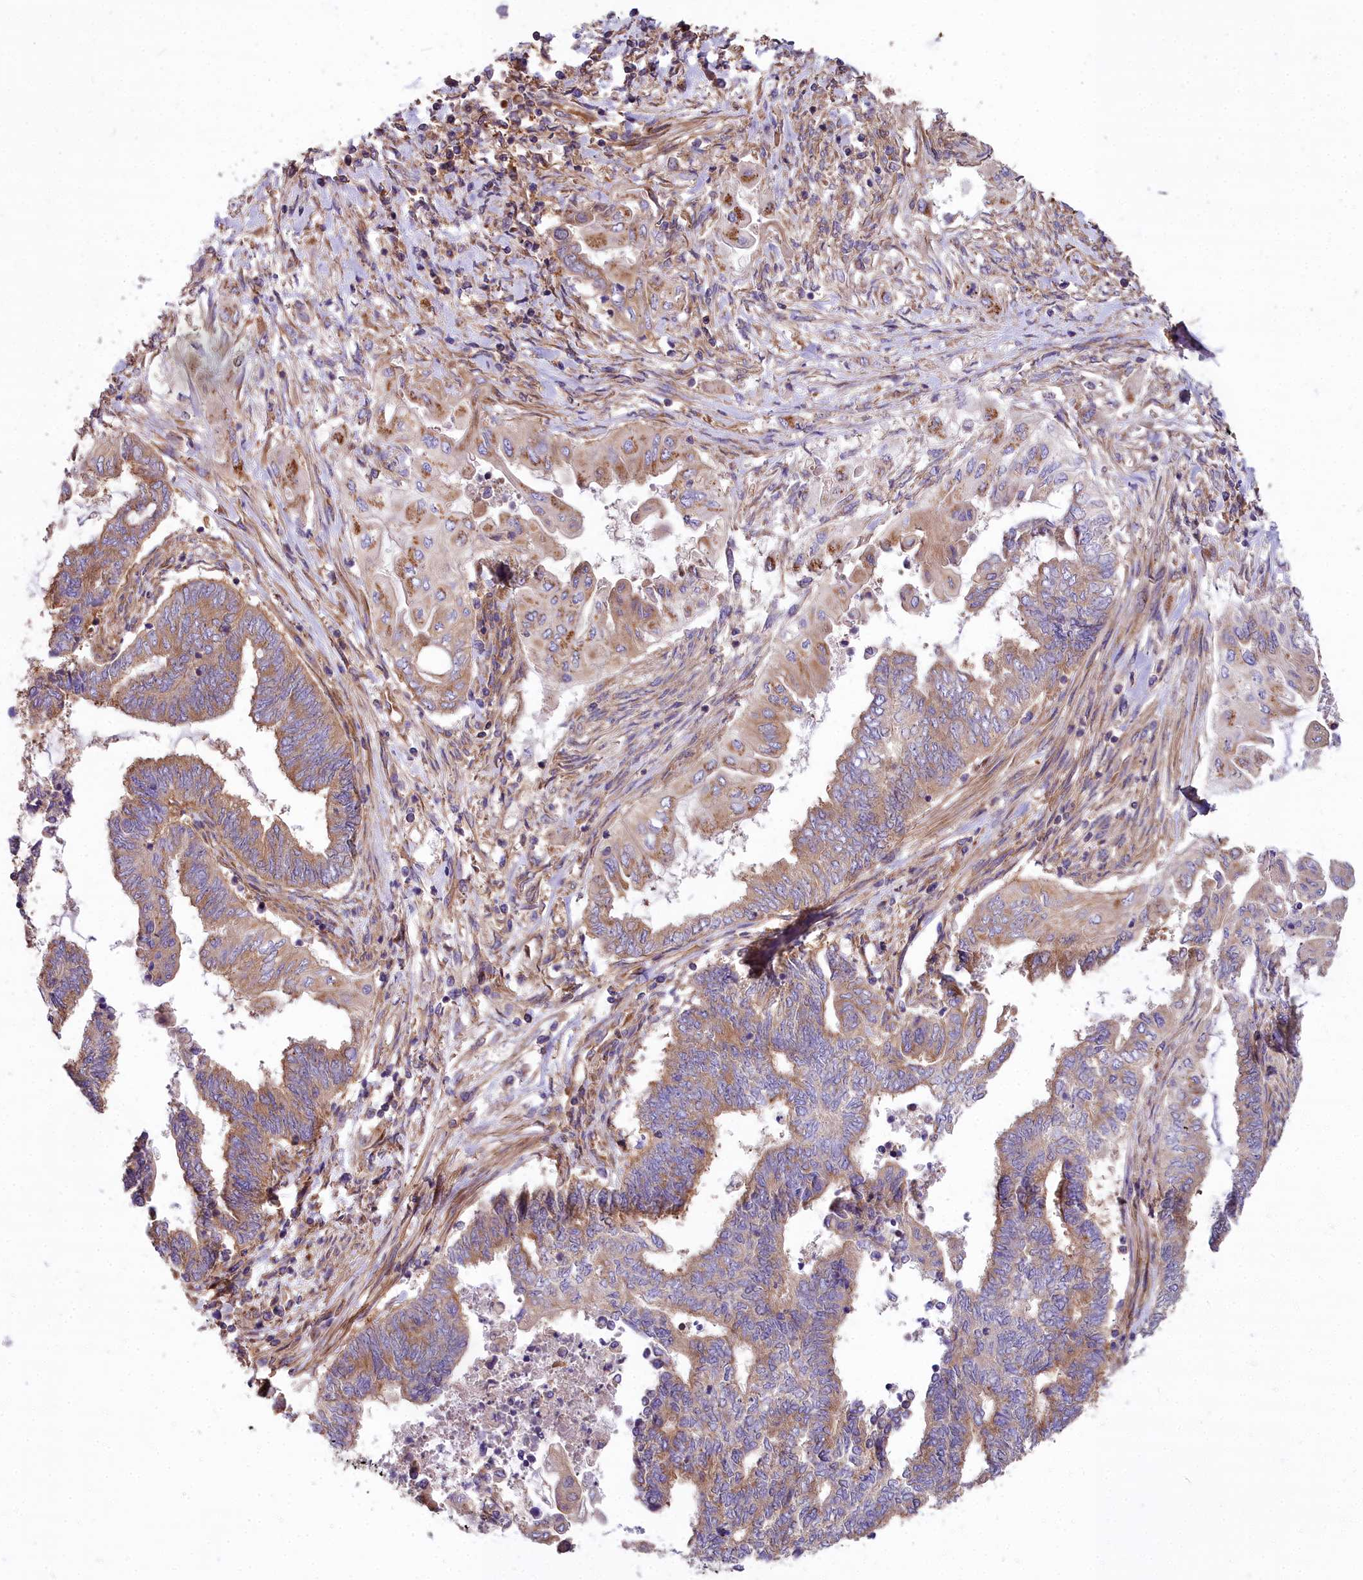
{"staining": {"intensity": "moderate", "quantity": "25%-75%", "location": "cytoplasmic/membranous"}, "tissue": "endometrial cancer", "cell_type": "Tumor cells", "image_type": "cancer", "snomed": [{"axis": "morphology", "description": "Adenocarcinoma, NOS"}, {"axis": "topography", "description": "Uterus"}, {"axis": "topography", "description": "Endometrium"}], "caption": "A histopathology image of endometrial cancer stained for a protein shows moderate cytoplasmic/membranous brown staining in tumor cells.", "gene": "DCTN3", "patient": {"sex": "female", "age": 70}}